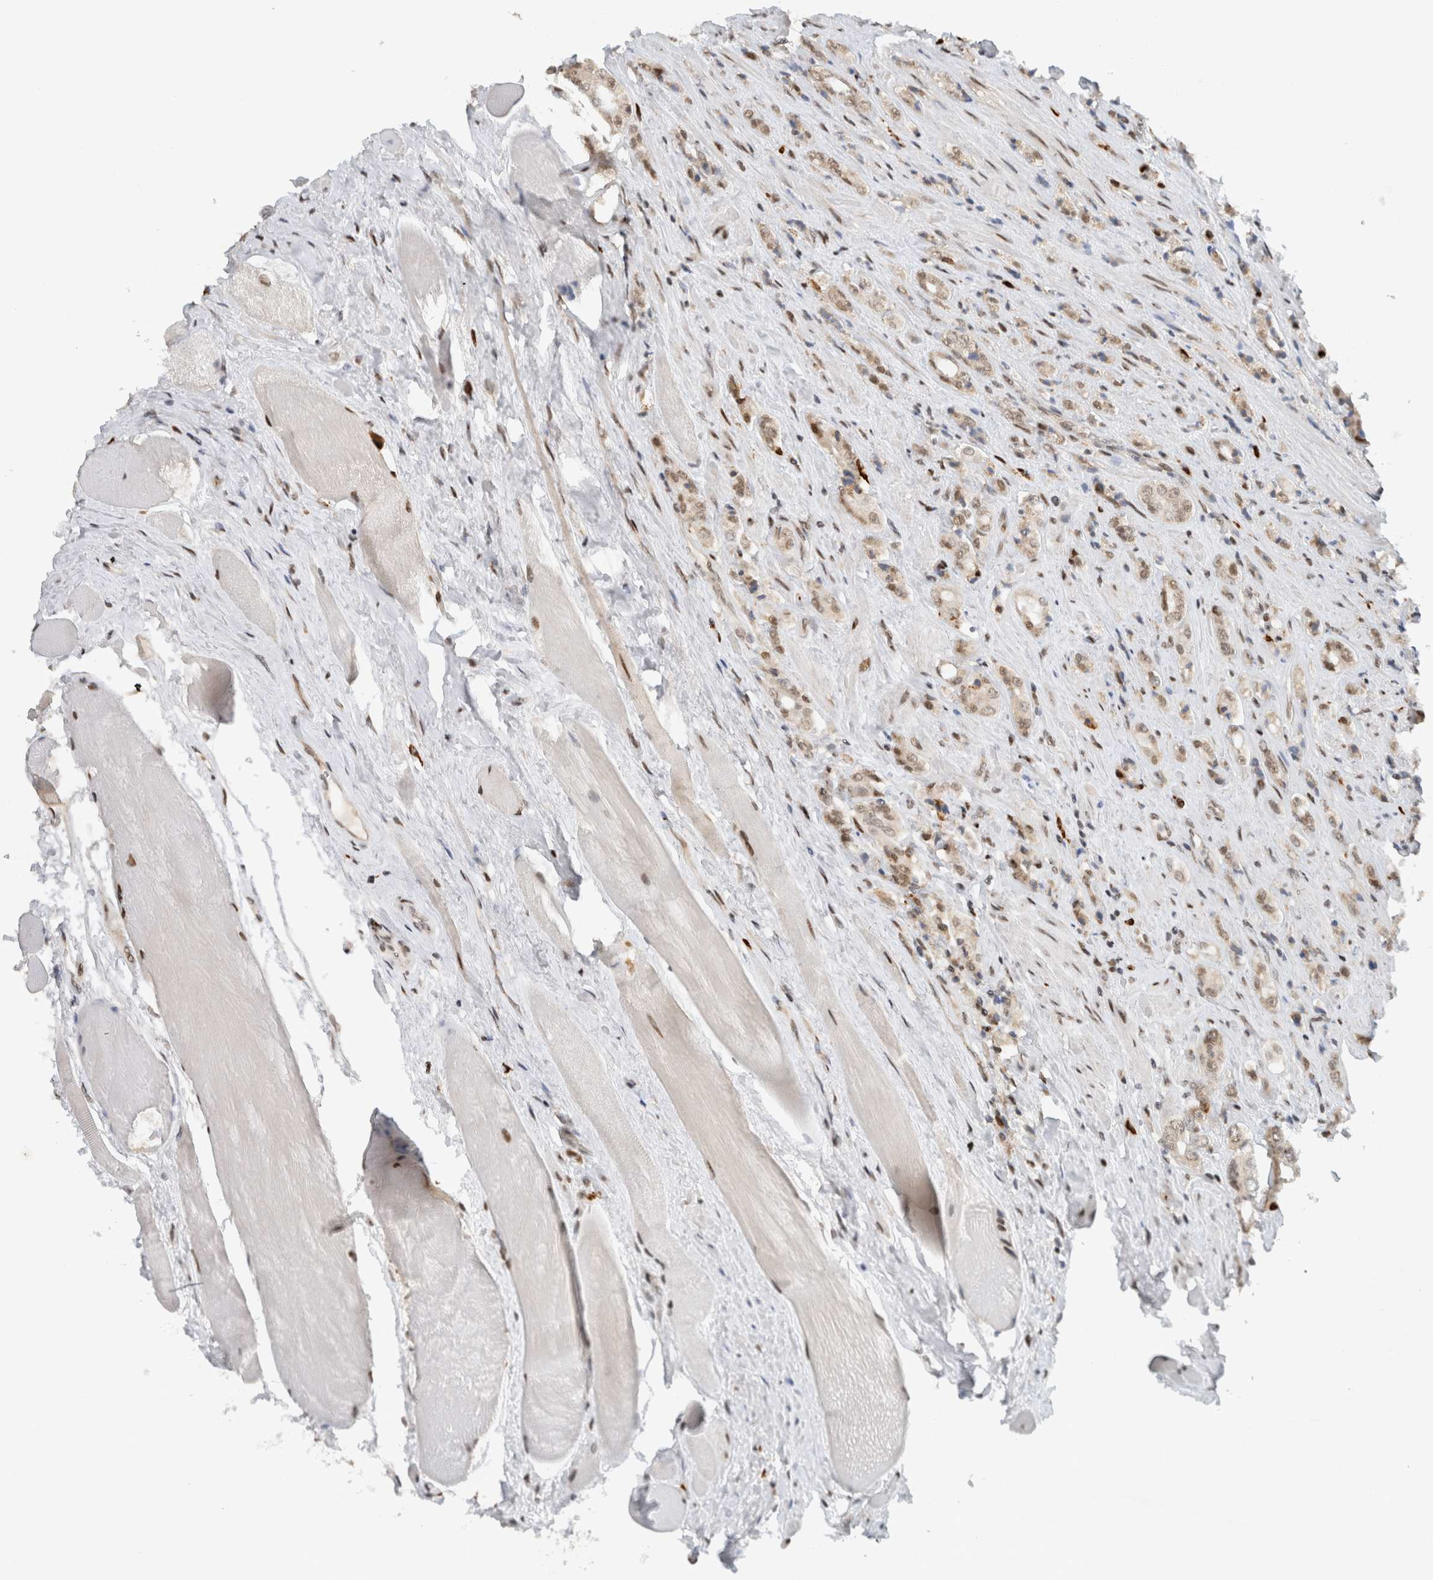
{"staining": {"intensity": "moderate", "quantity": ">75%", "location": "nuclear"}, "tissue": "prostate cancer", "cell_type": "Tumor cells", "image_type": "cancer", "snomed": [{"axis": "morphology", "description": "Adenocarcinoma, High grade"}, {"axis": "topography", "description": "Prostate"}], "caption": "A medium amount of moderate nuclear positivity is appreciated in about >75% of tumor cells in prostate cancer (adenocarcinoma (high-grade)) tissue. Using DAB (3,3'-diaminobenzidine) (brown) and hematoxylin (blue) stains, captured at high magnification using brightfield microscopy.", "gene": "HNRNPR", "patient": {"sex": "male", "age": 61}}